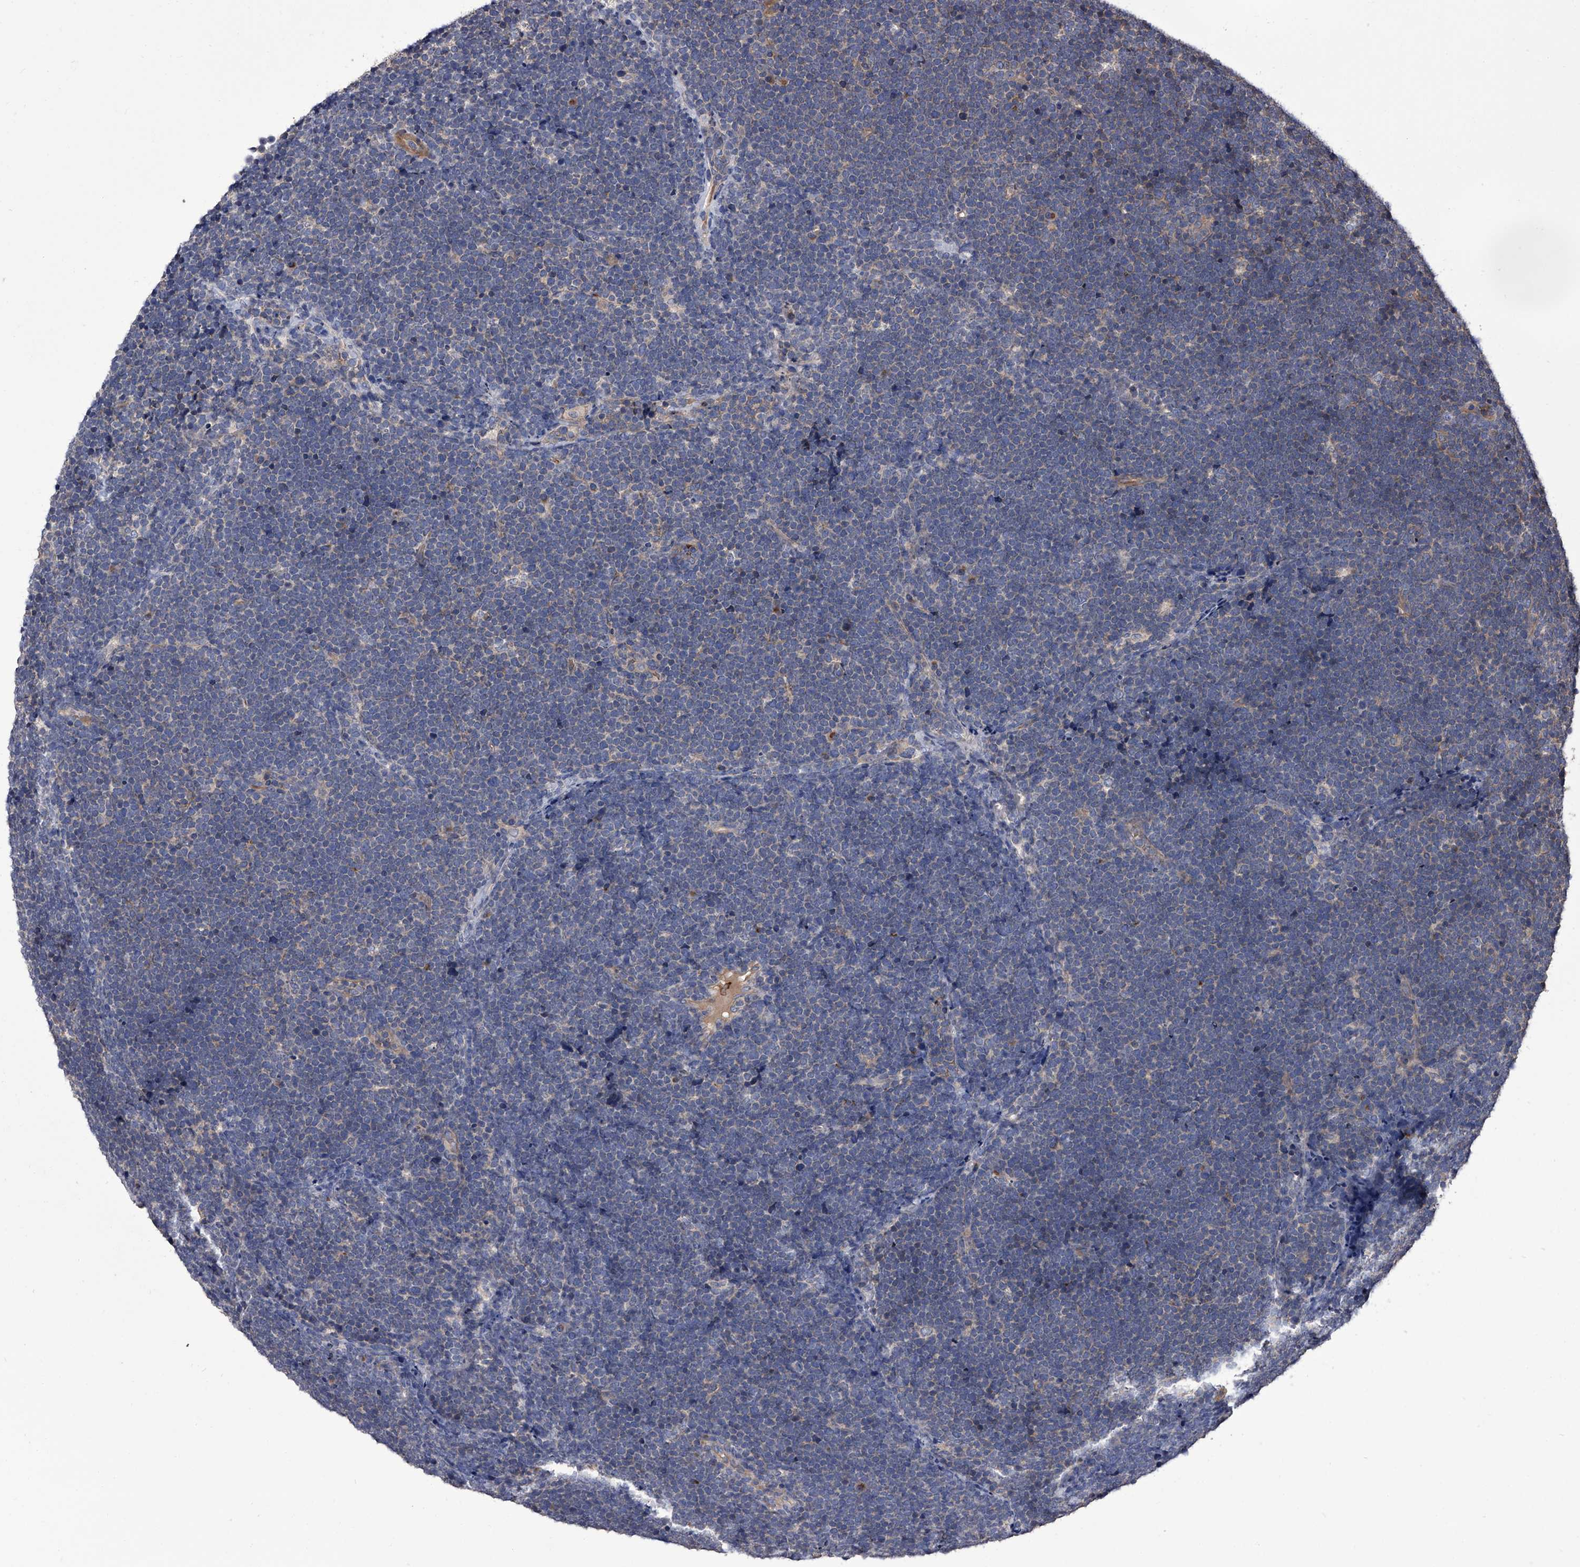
{"staining": {"intensity": "negative", "quantity": "none", "location": "none"}, "tissue": "lymphoma", "cell_type": "Tumor cells", "image_type": "cancer", "snomed": [{"axis": "morphology", "description": "Malignant lymphoma, non-Hodgkin's type, High grade"}, {"axis": "topography", "description": "Lymph node"}], "caption": "The immunohistochemistry (IHC) micrograph has no significant positivity in tumor cells of lymphoma tissue.", "gene": "STK36", "patient": {"sex": "male", "age": 13}}